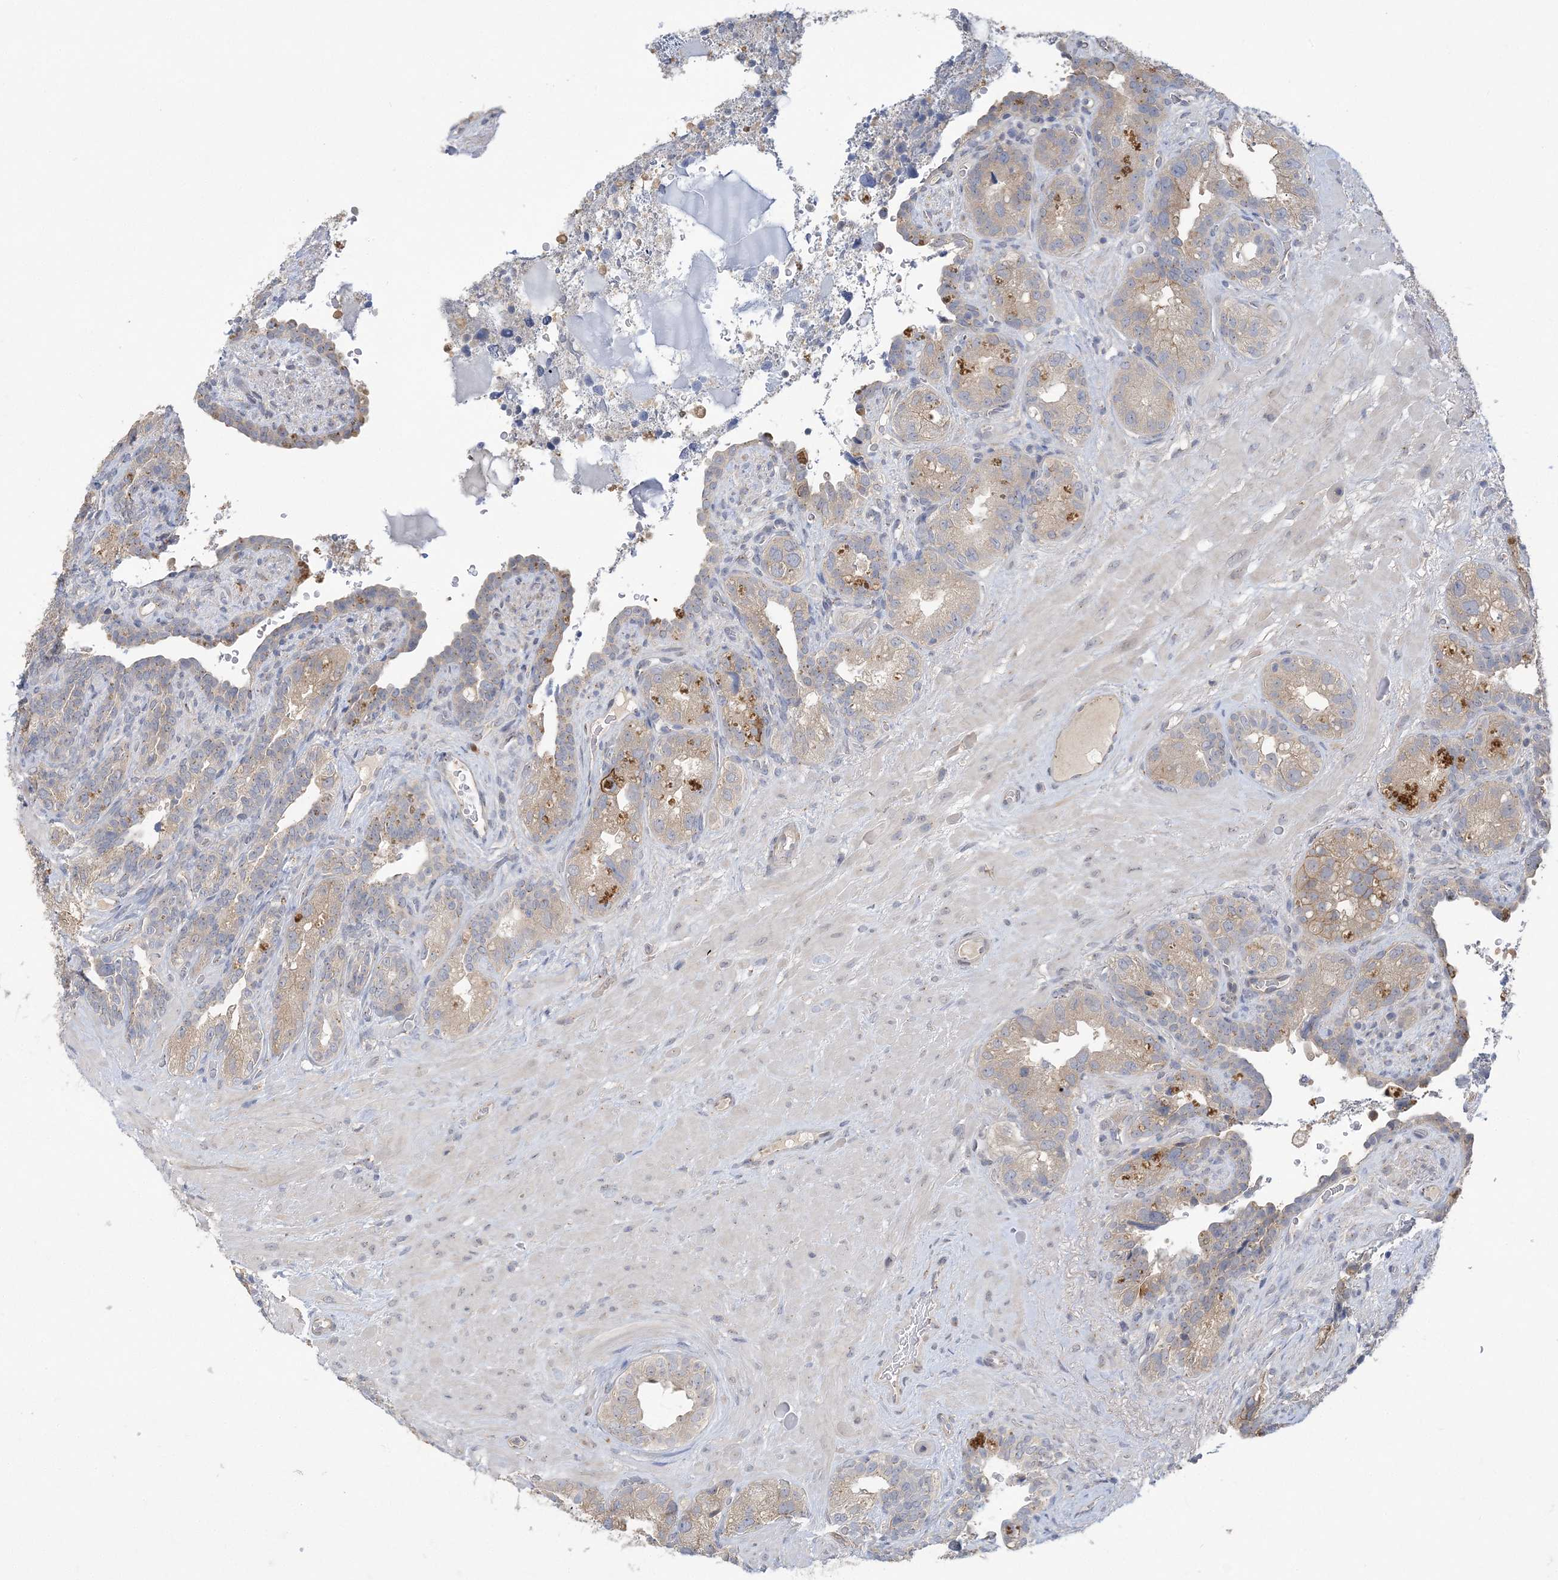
{"staining": {"intensity": "weak", "quantity": "25%-75%", "location": "cytoplasmic/membranous"}, "tissue": "seminal vesicle", "cell_type": "Glandular cells", "image_type": "normal", "snomed": [{"axis": "morphology", "description": "Normal tissue, NOS"}, {"axis": "topography", "description": "Seminal veicle"}, {"axis": "topography", "description": "Peripheral nerve tissue"}], "caption": "Glandular cells show weak cytoplasmic/membranous expression in approximately 25%-75% of cells in unremarkable seminal vesicle. Nuclei are stained in blue.", "gene": "ANKRD35", "patient": {"sex": "male", "age": 67}}